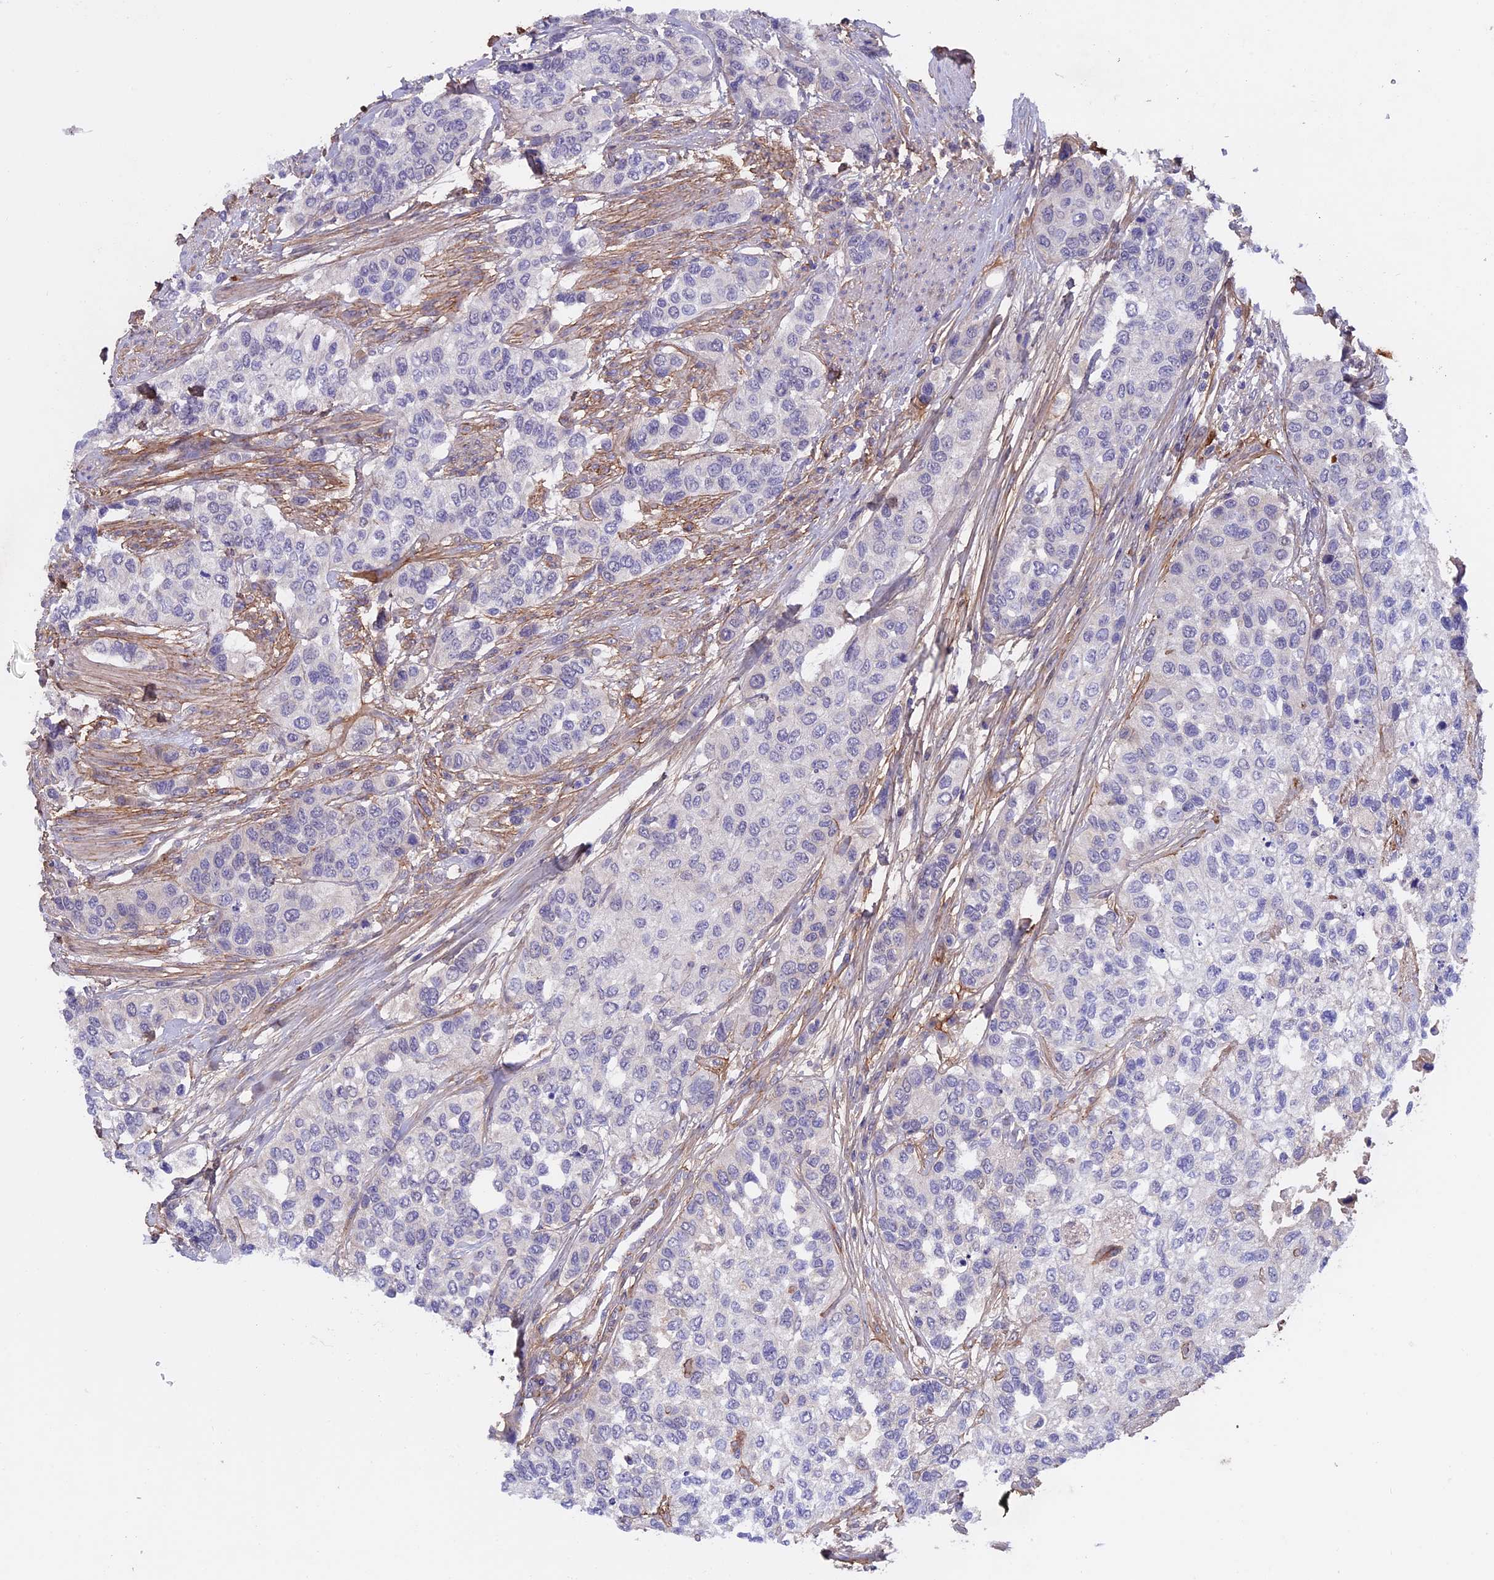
{"staining": {"intensity": "negative", "quantity": "none", "location": "none"}, "tissue": "urothelial cancer", "cell_type": "Tumor cells", "image_type": "cancer", "snomed": [{"axis": "morphology", "description": "Normal tissue, NOS"}, {"axis": "morphology", "description": "Urothelial carcinoma, High grade"}, {"axis": "topography", "description": "Vascular tissue"}, {"axis": "topography", "description": "Urinary bladder"}], "caption": "An image of urothelial cancer stained for a protein reveals no brown staining in tumor cells.", "gene": "COL4A3", "patient": {"sex": "female", "age": 56}}